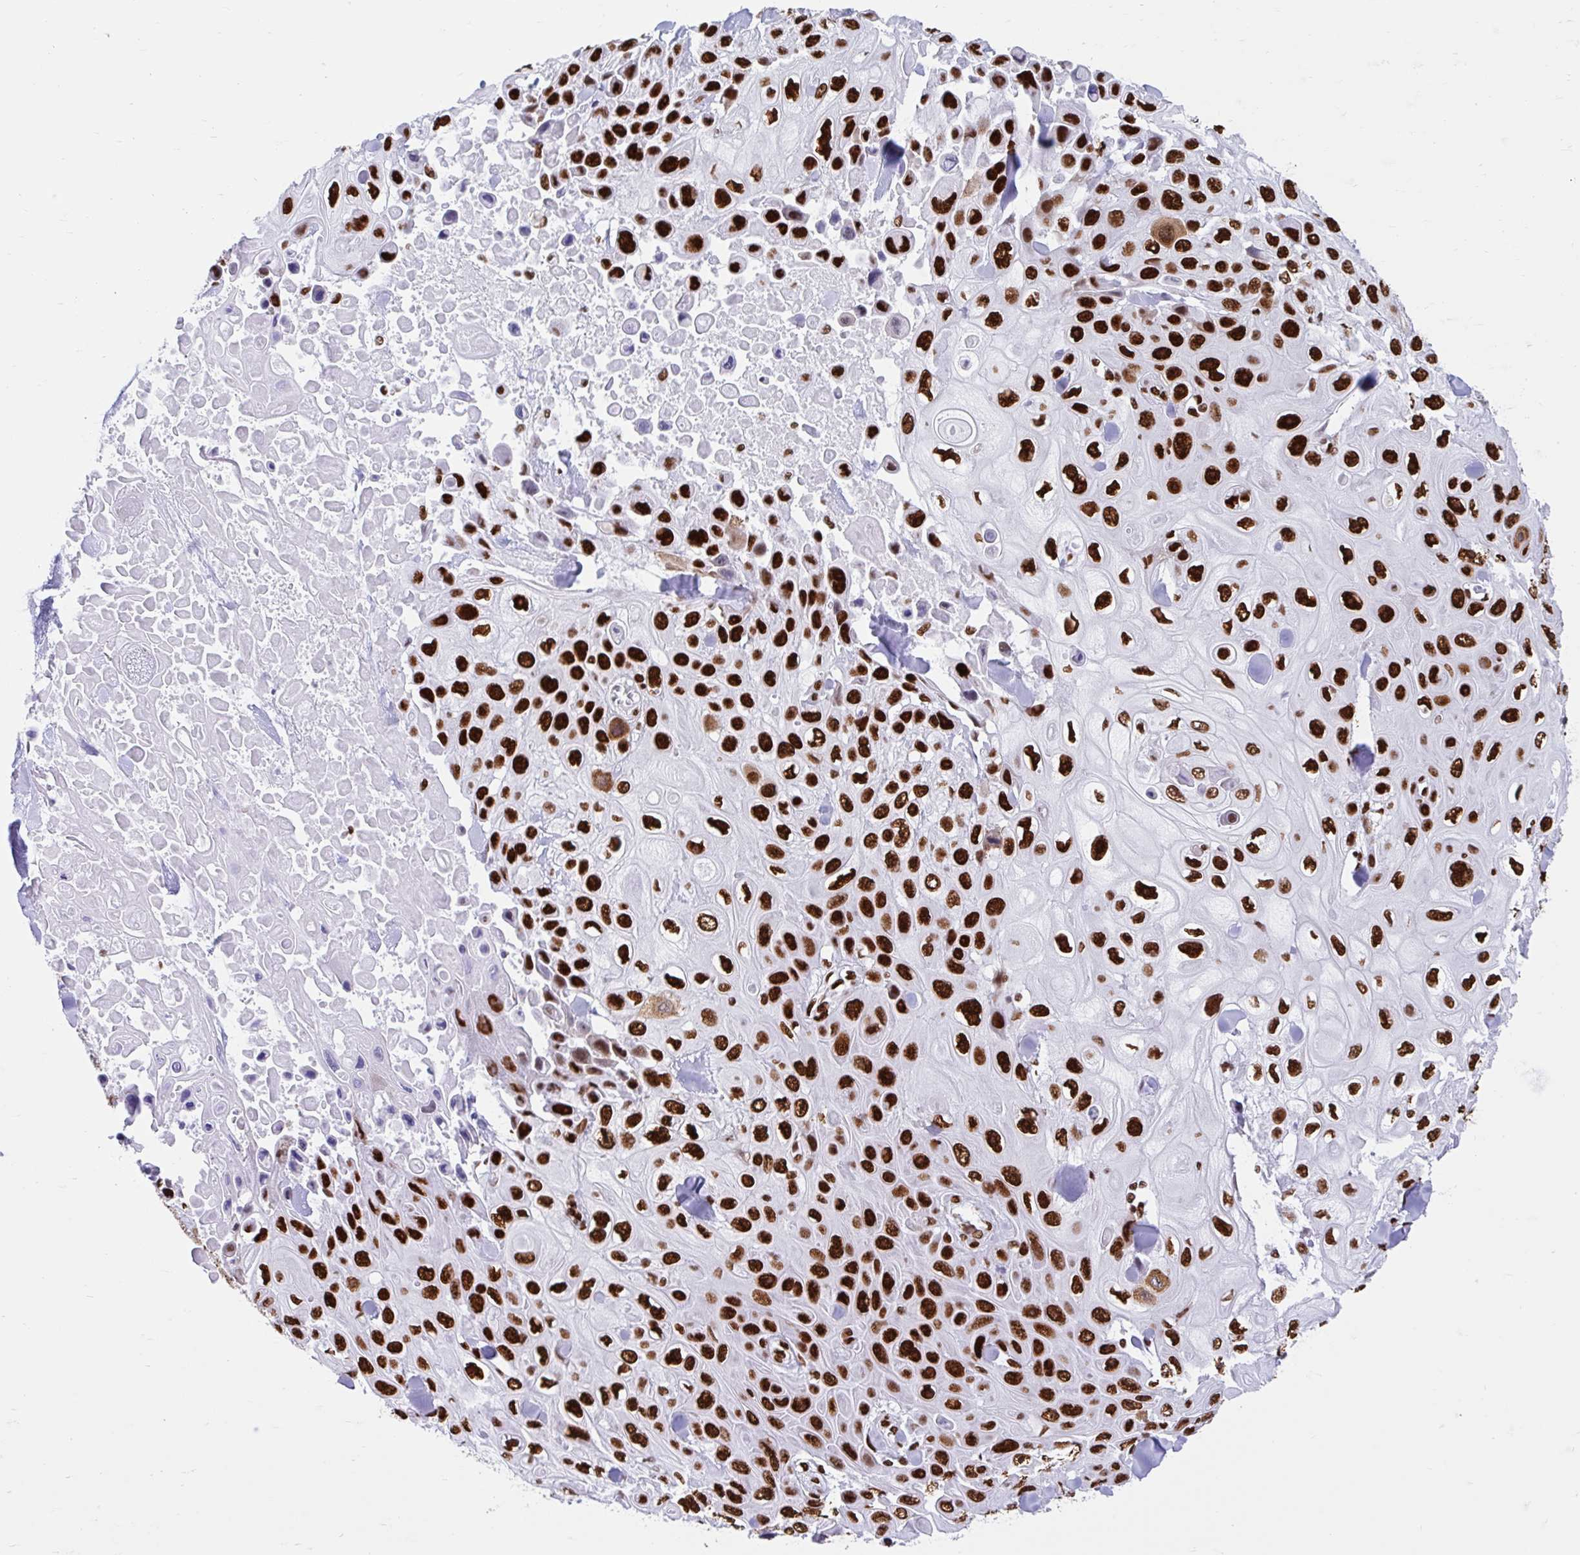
{"staining": {"intensity": "strong", "quantity": ">75%", "location": "nuclear"}, "tissue": "skin cancer", "cell_type": "Tumor cells", "image_type": "cancer", "snomed": [{"axis": "morphology", "description": "Squamous cell carcinoma, NOS"}, {"axis": "topography", "description": "Skin"}], "caption": "IHC staining of squamous cell carcinoma (skin), which displays high levels of strong nuclear positivity in approximately >75% of tumor cells indicating strong nuclear protein staining. The staining was performed using DAB (3,3'-diaminobenzidine) (brown) for protein detection and nuclei were counterstained in hematoxylin (blue).", "gene": "KHDRBS1", "patient": {"sex": "male", "age": 82}}